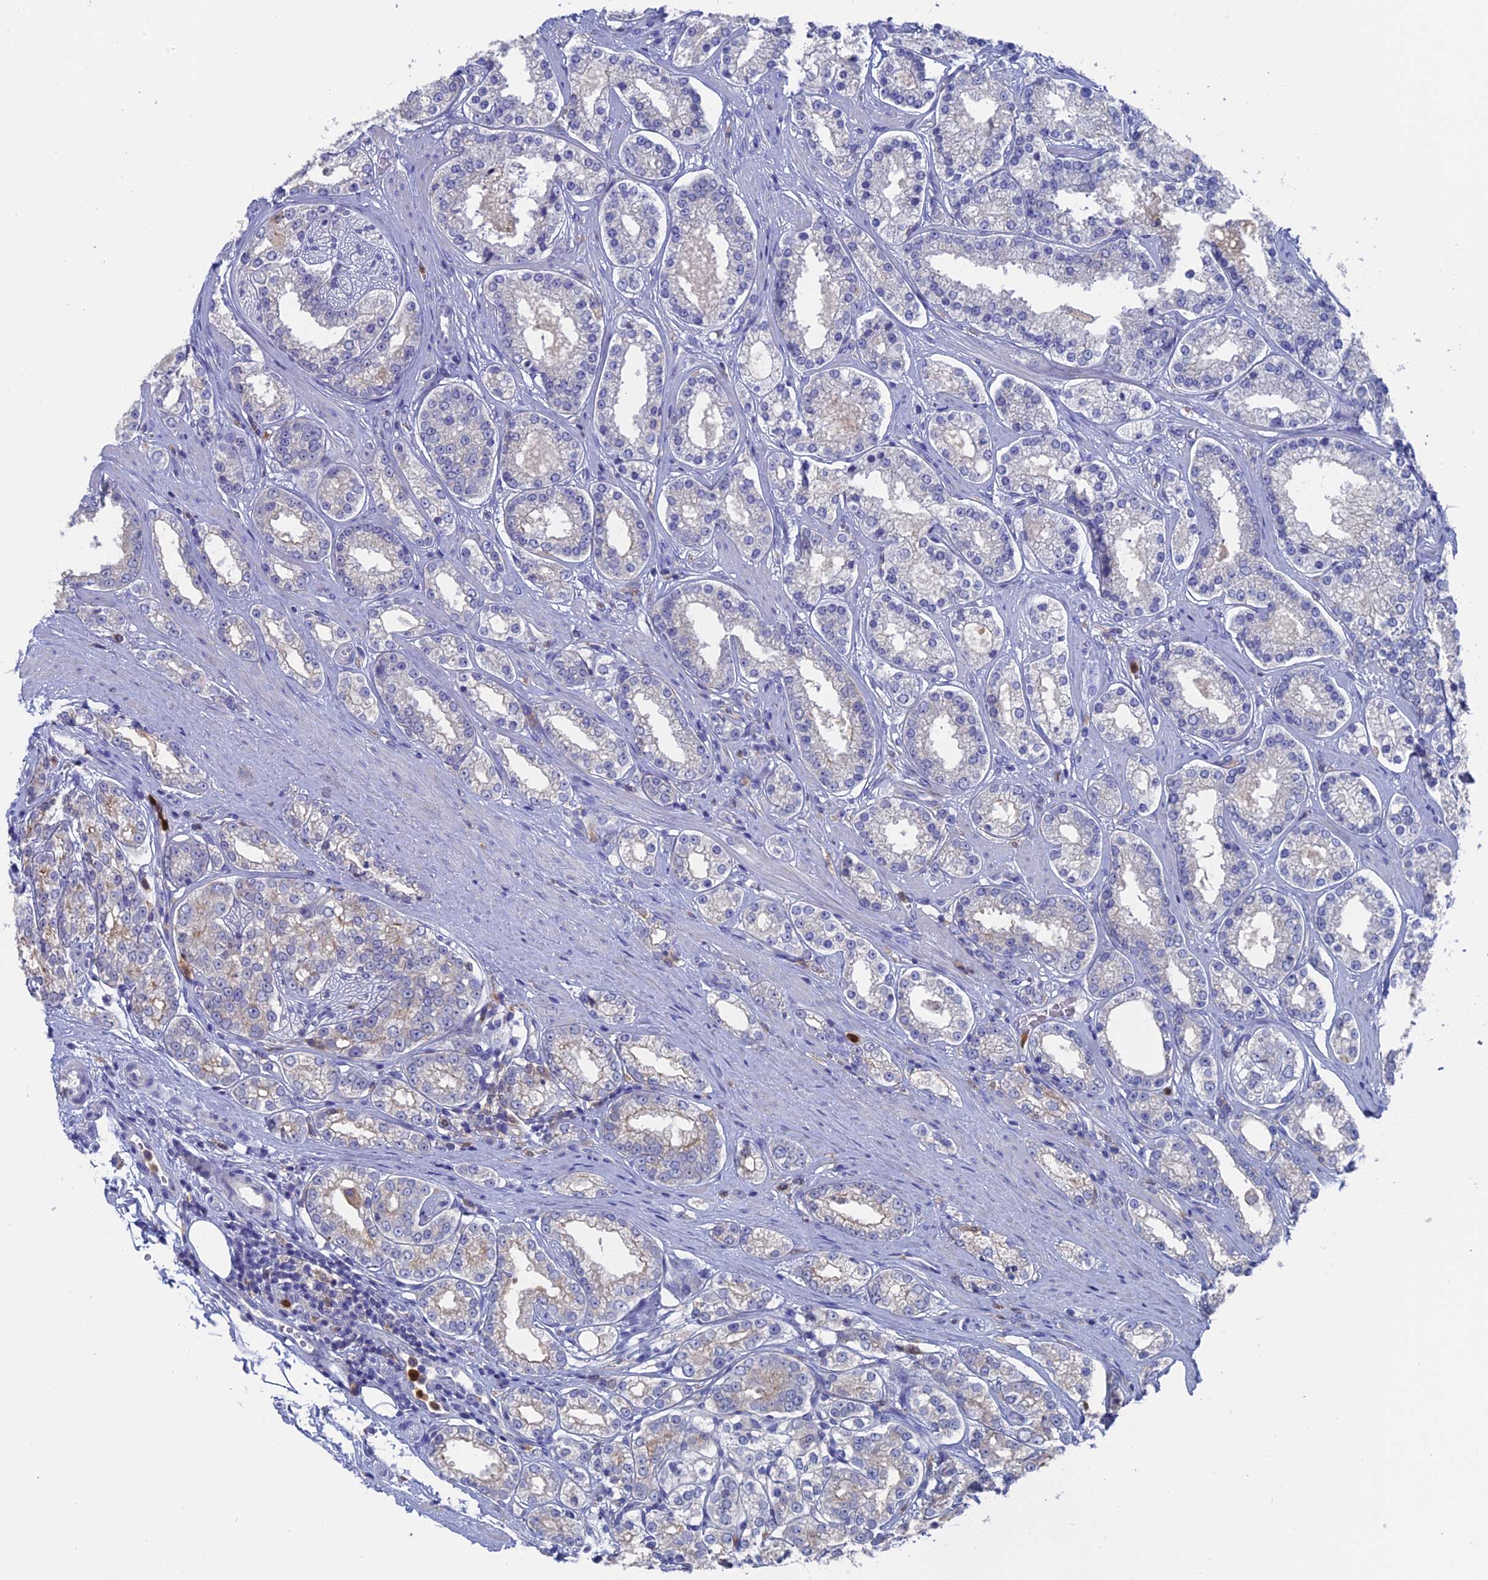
{"staining": {"intensity": "negative", "quantity": "none", "location": "none"}, "tissue": "prostate cancer", "cell_type": "Tumor cells", "image_type": "cancer", "snomed": [{"axis": "morphology", "description": "Normal tissue, NOS"}, {"axis": "morphology", "description": "Adenocarcinoma, High grade"}, {"axis": "topography", "description": "Prostate"}], "caption": "IHC photomicrograph of neoplastic tissue: human prostate cancer (high-grade adenocarcinoma) stained with DAB exhibits no significant protein positivity in tumor cells.", "gene": "NCF4", "patient": {"sex": "male", "age": 83}}